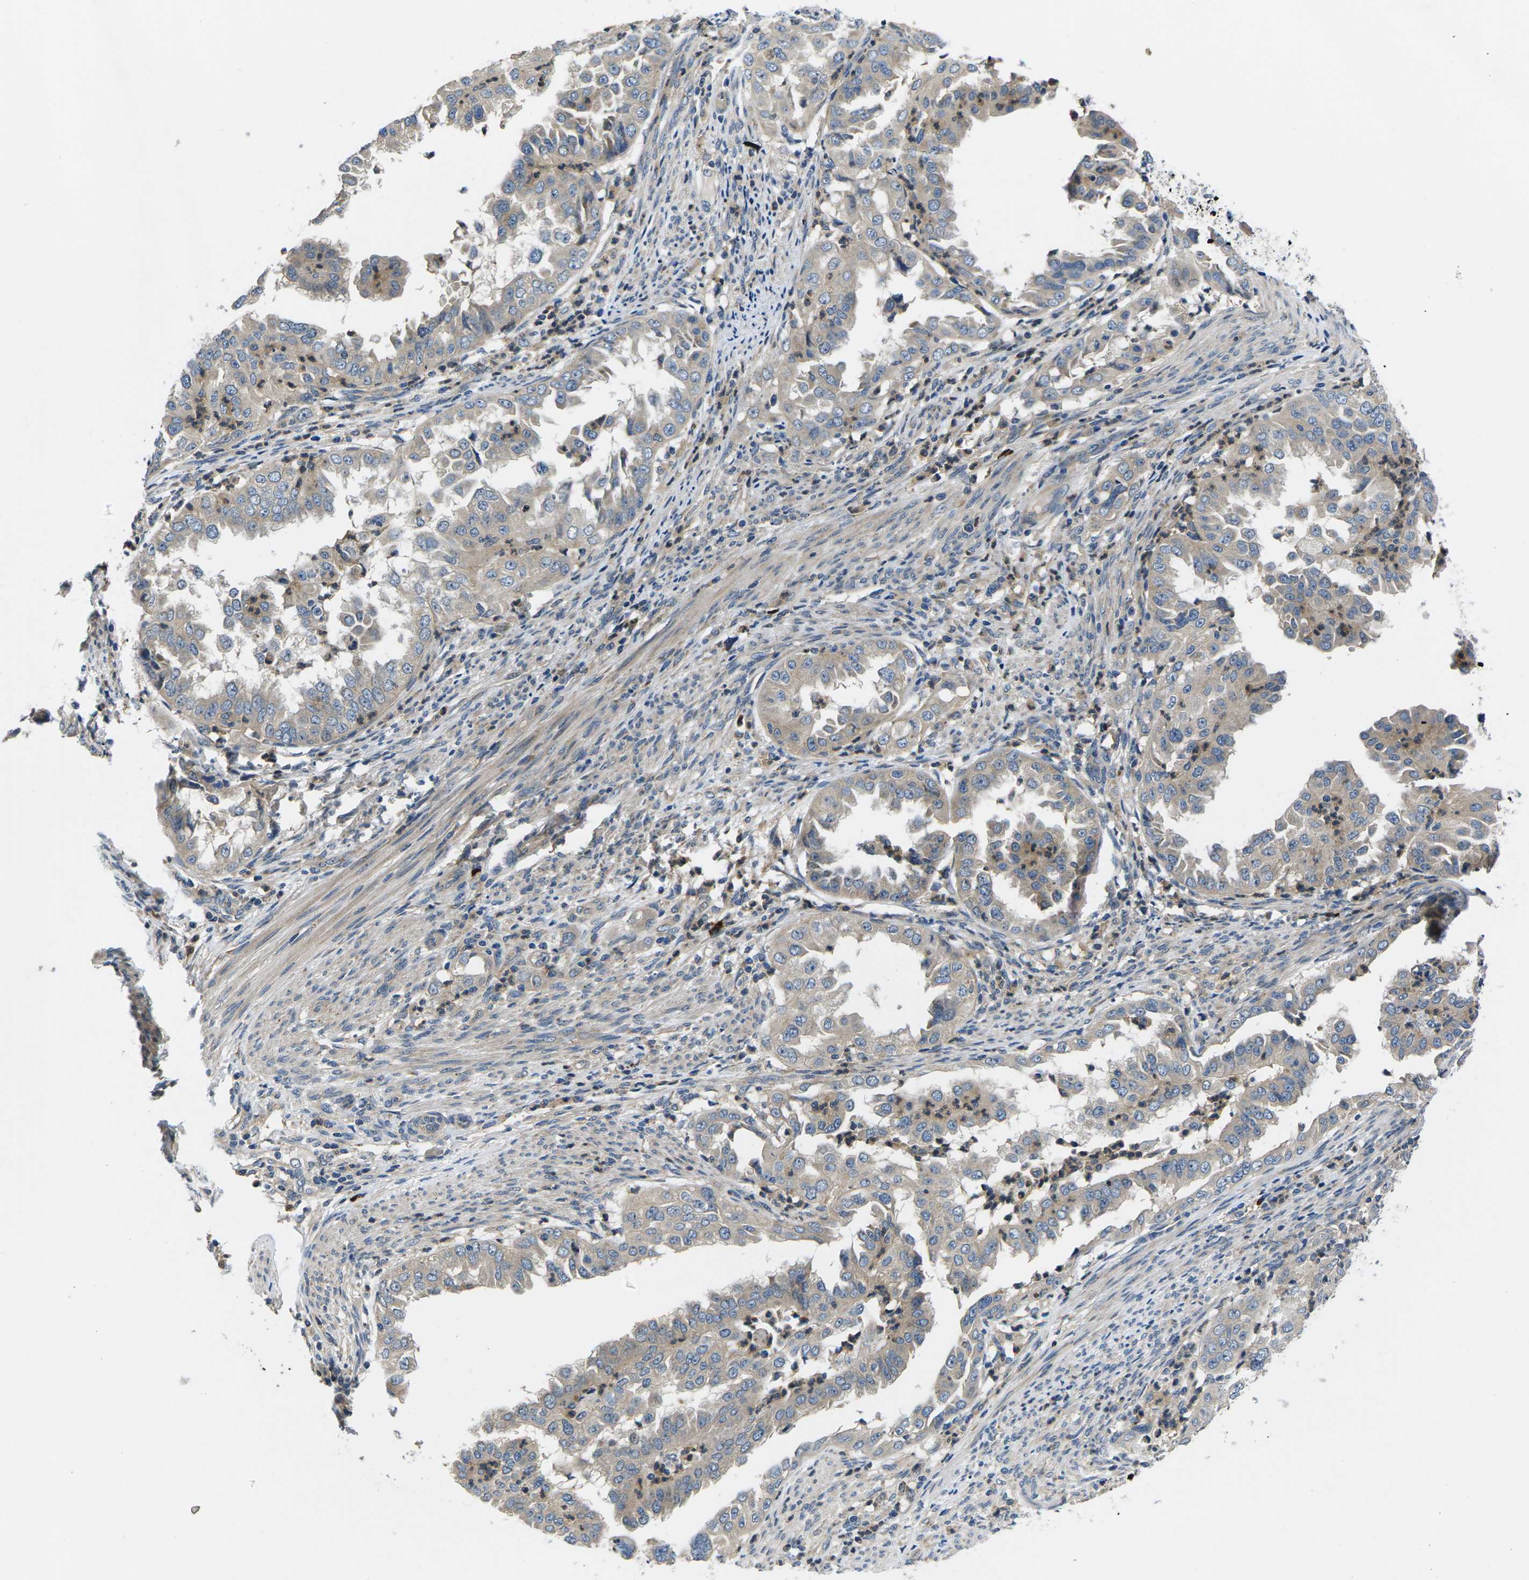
{"staining": {"intensity": "negative", "quantity": "none", "location": "none"}, "tissue": "endometrial cancer", "cell_type": "Tumor cells", "image_type": "cancer", "snomed": [{"axis": "morphology", "description": "Adenocarcinoma, NOS"}, {"axis": "topography", "description": "Endometrium"}], "caption": "A micrograph of human endometrial cancer (adenocarcinoma) is negative for staining in tumor cells. Brightfield microscopy of IHC stained with DAB (brown) and hematoxylin (blue), captured at high magnification.", "gene": "PLCE1", "patient": {"sex": "female", "age": 85}}